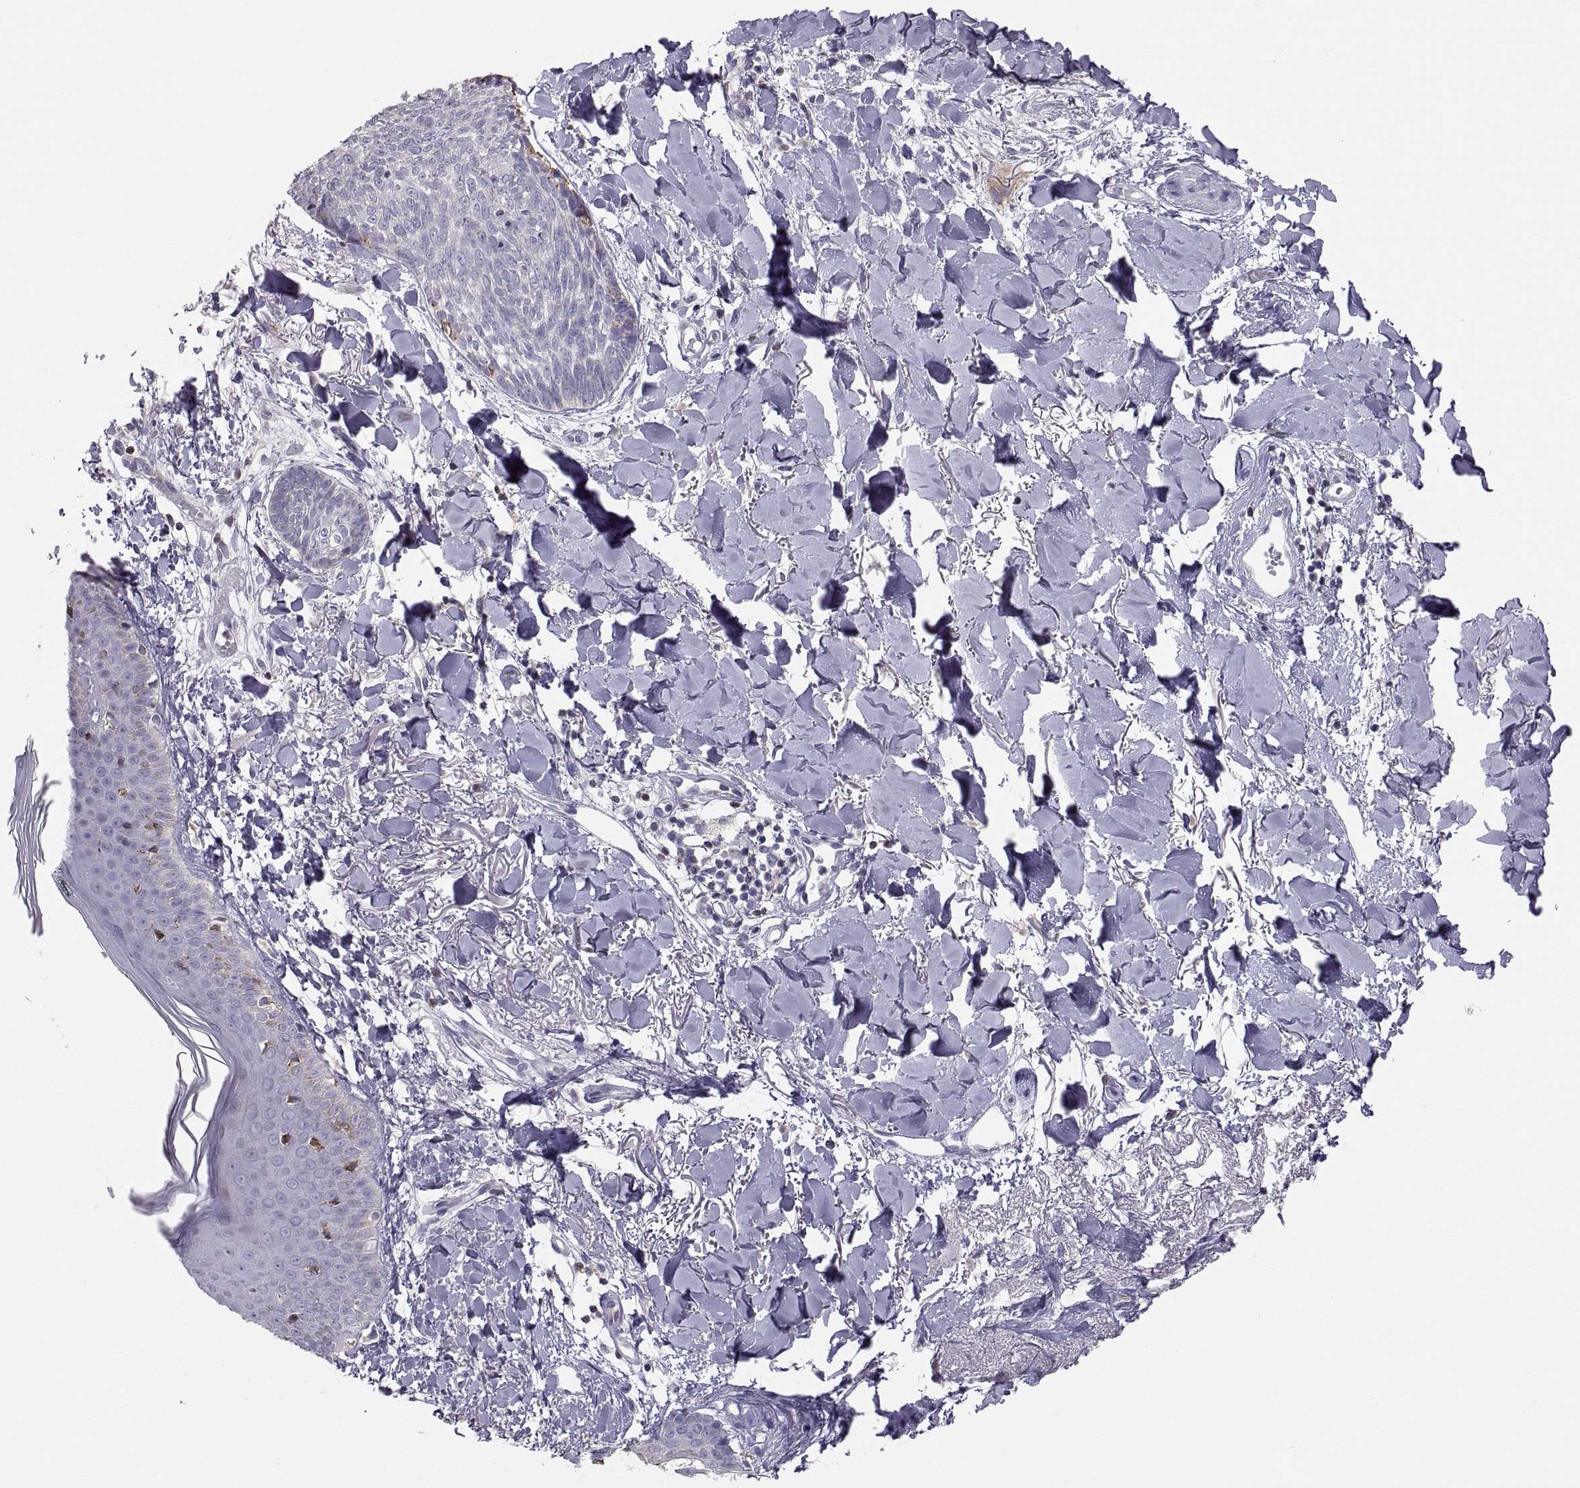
{"staining": {"intensity": "negative", "quantity": "none", "location": "none"}, "tissue": "skin cancer", "cell_type": "Tumor cells", "image_type": "cancer", "snomed": [{"axis": "morphology", "description": "Normal tissue, NOS"}, {"axis": "morphology", "description": "Basal cell carcinoma"}, {"axis": "topography", "description": "Skin"}], "caption": "DAB (3,3'-diaminobenzidine) immunohistochemical staining of basal cell carcinoma (skin) demonstrates no significant staining in tumor cells.", "gene": "ERO1A", "patient": {"sex": "male", "age": 84}}